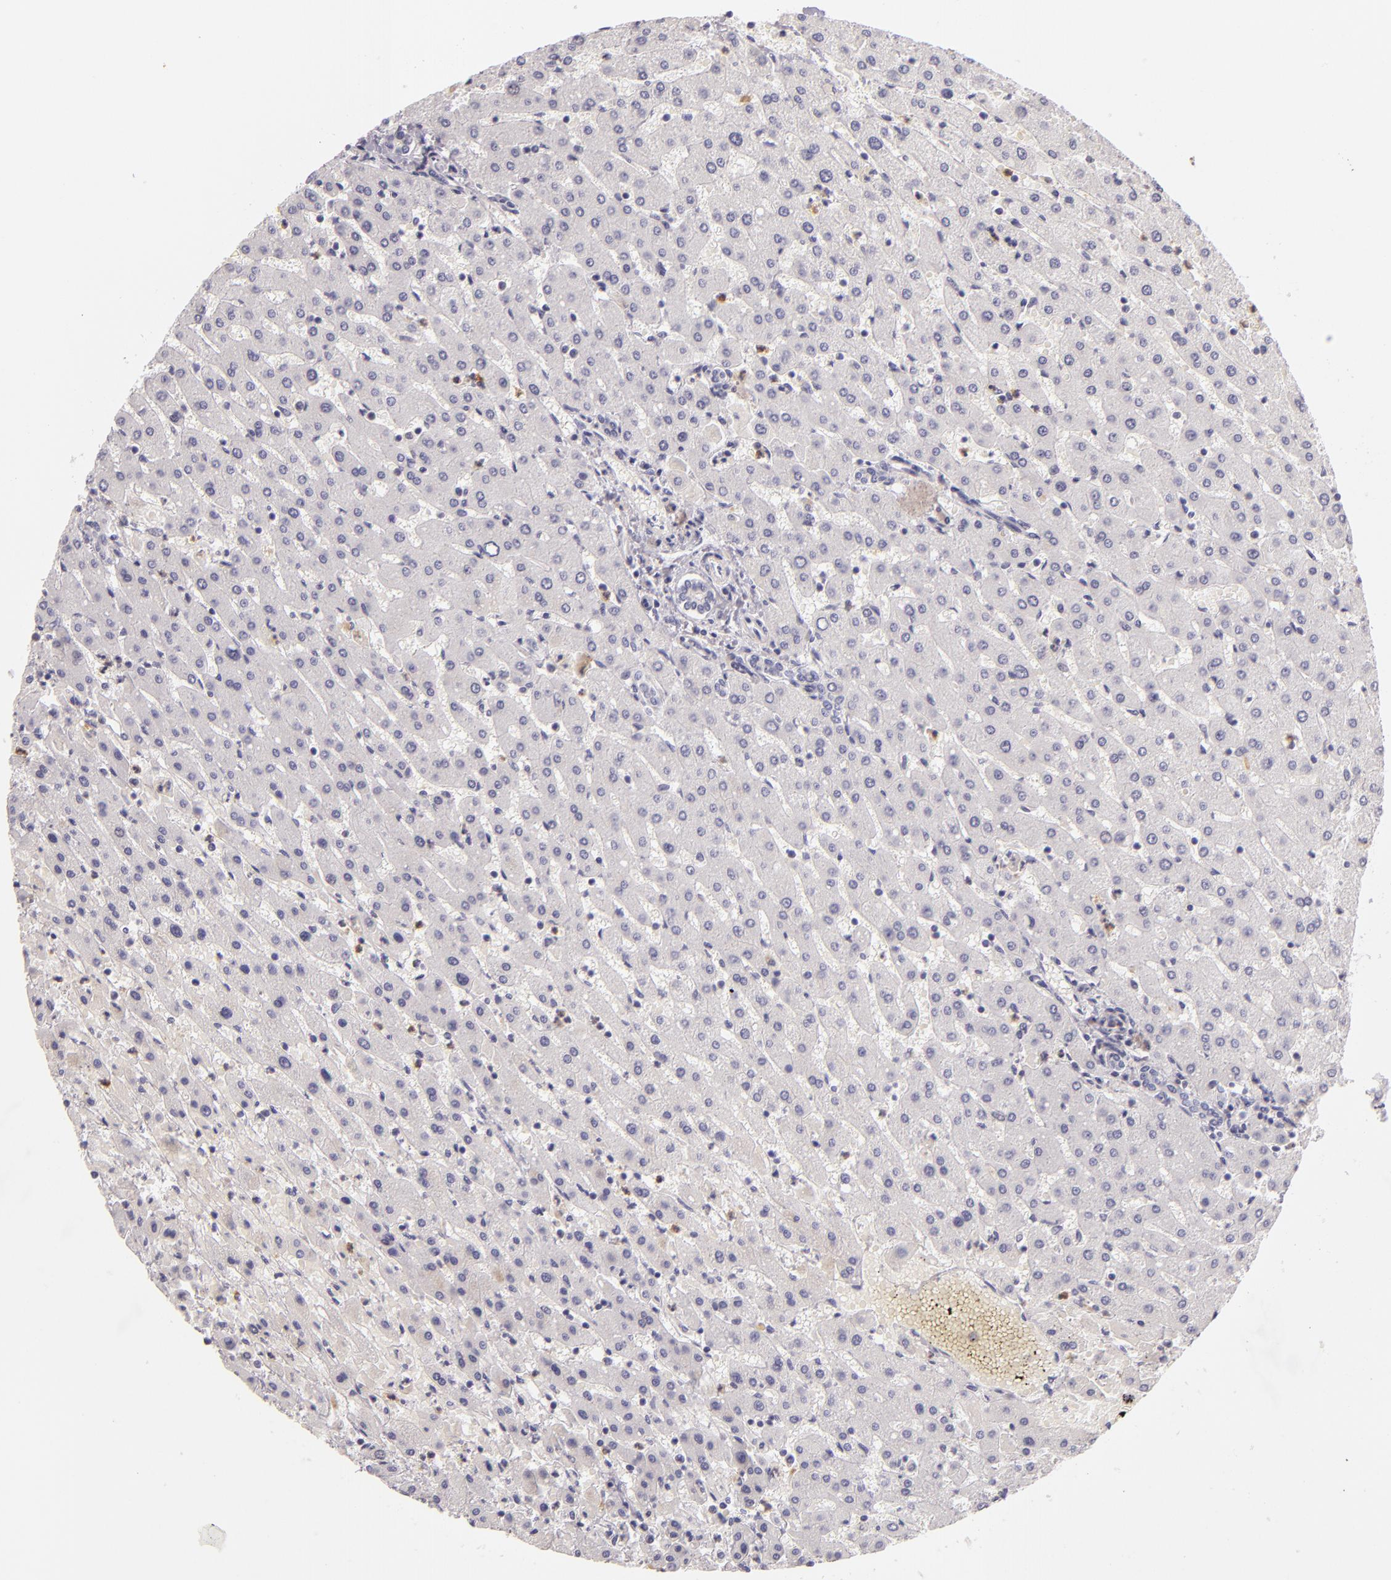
{"staining": {"intensity": "negative", "quantity": "none", "location": "none"}, "tissue": "liver", "cell_type": "Cholangiocytes", "image_type": "normal", "snomed": [{"axis": "morphology", "description": "Normal tissue, NOS"}, {"axis": "topography", "description": "Liver"}], "caption": "Immunohistochemical staining of unremarkable liver exhibits no significant staining in cholangiocytes.", "gene": "FAM181A", "patient": {"sex": "female", "age": 30}}